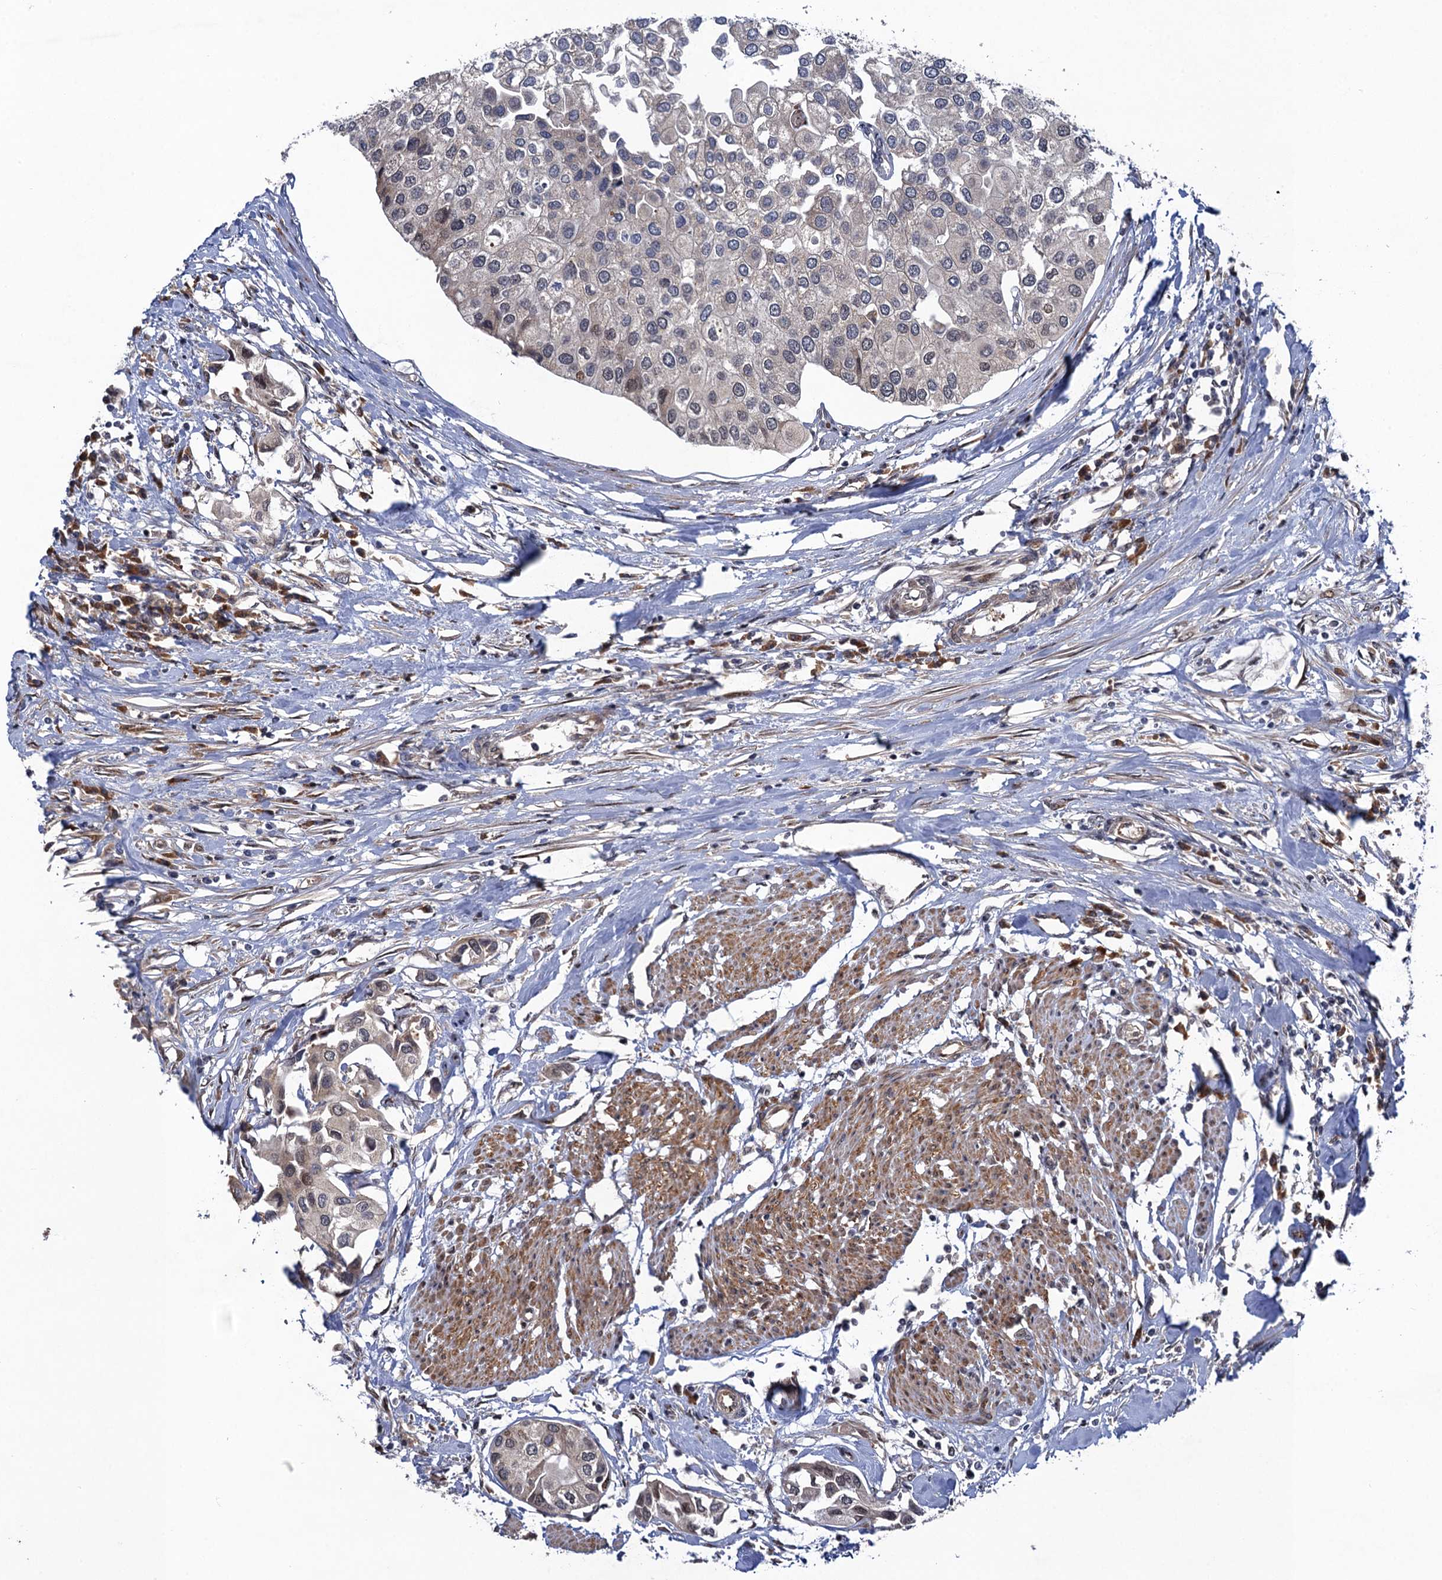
{"staining": {"intensity": "moderate", "quantity": "<25%", "location": "nuclear"}, "tissue": "urothelial cancer", "cell_type": "Tumor cells", "image_type": "cancer", "snomed": [{"axis": "morphology", "description": "Urothelial carcinoma, High grade"}, {"axis": "topography", "description": "Urinary bladder"}], "caption": "High-power microscopy captured an immunohistochemistry histopathology image of high-grade urothelial carcinoma, revealing moderate nuclear positivity in approximately <25% of tumor cells.", "gene": "NEK8", "patient": {"sex": "male", "age": 64}}